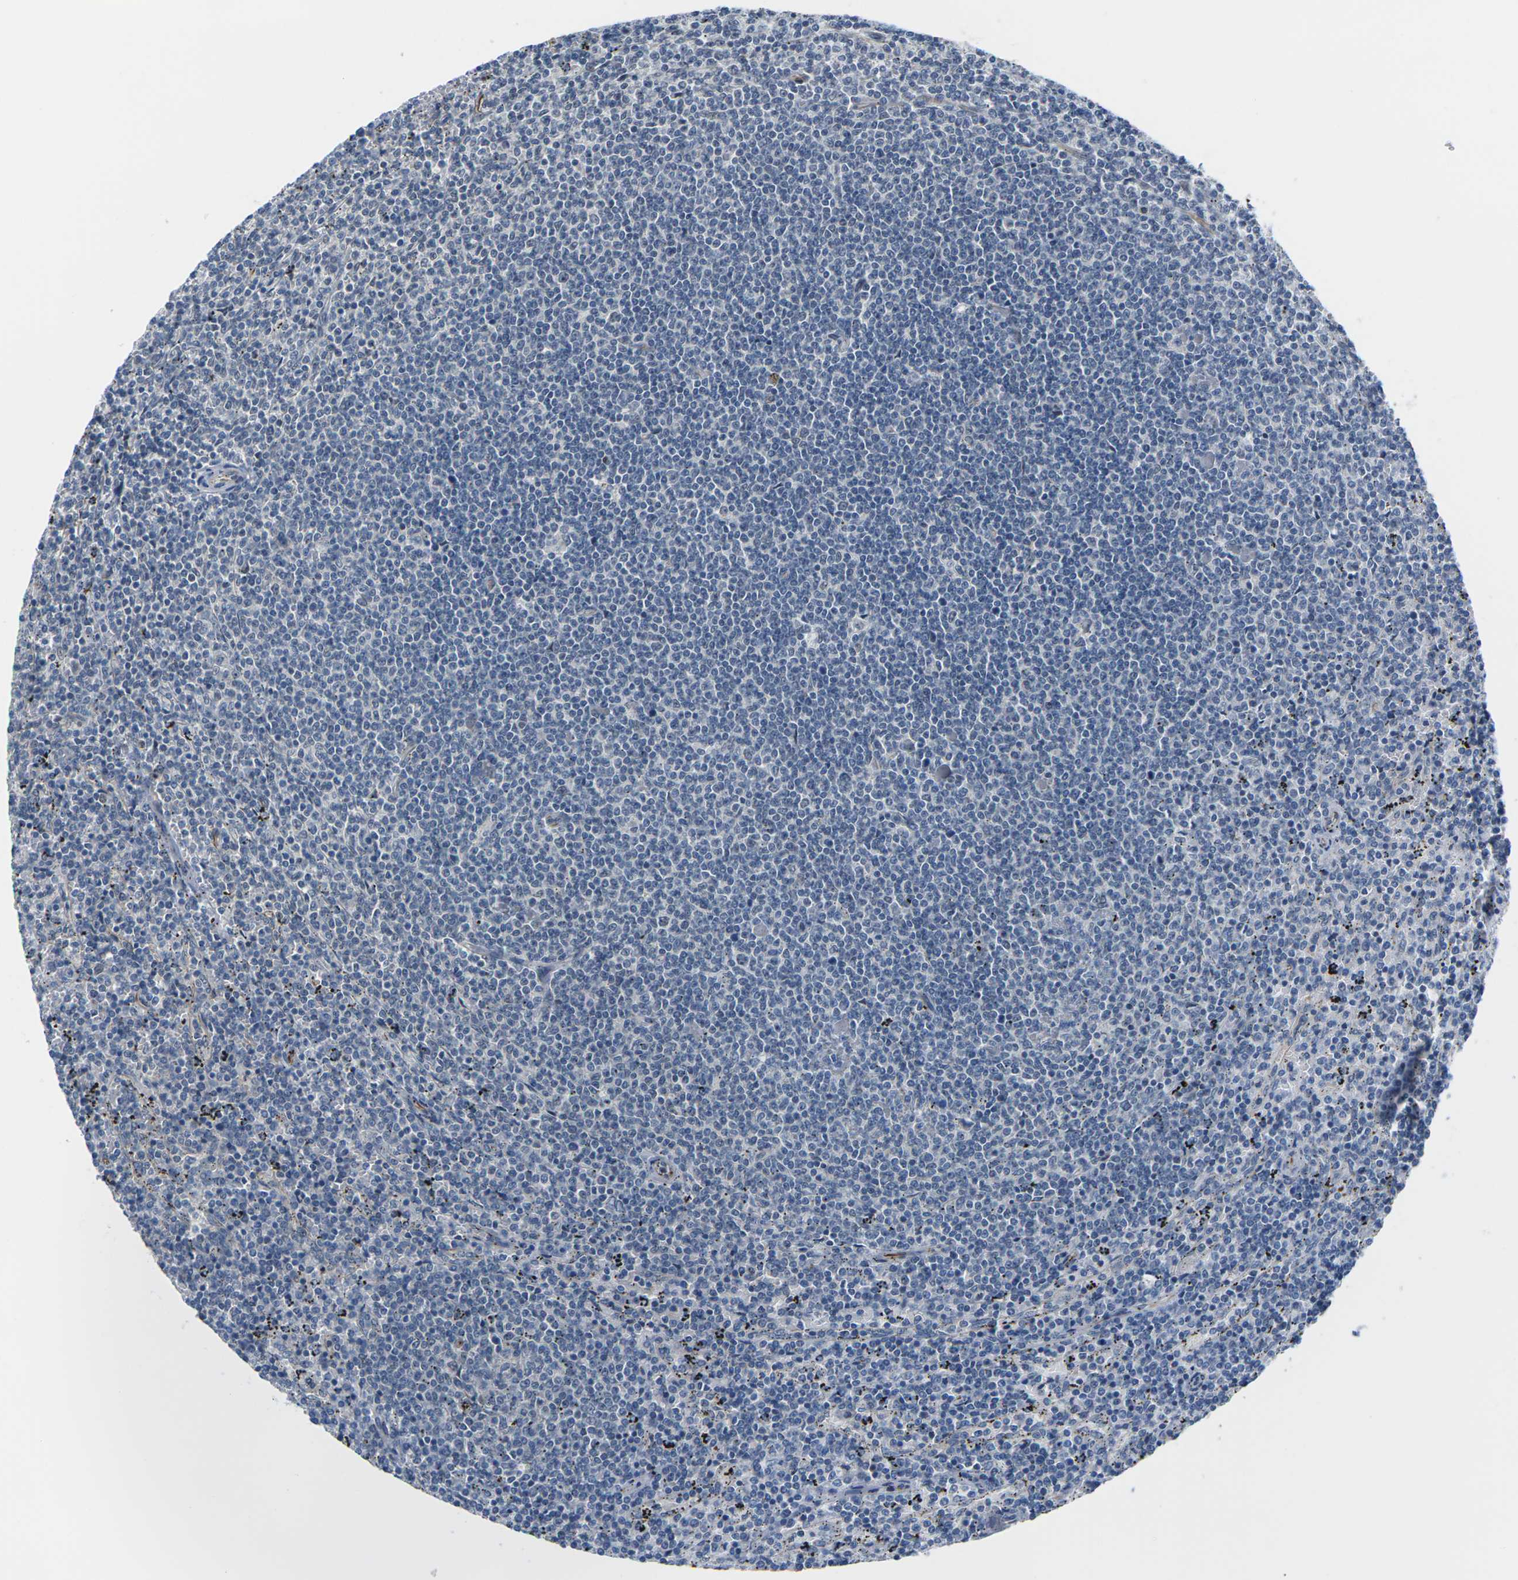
{"staining": {"intensity": "negative", "quantity": "none", "location": "none"}, "tissue": "lymphoma", "cell_type": "Tumor cells", "image_type": "cancer", "snomed": [{"axis": "morphology", "description": "Malignant lymphoma, non-Hodgkin's type, Low grade"}, {"axis": "topography", "description": "Spleen"}], "caption": "Micrograph shows no protein positivity in tumor cells of malignant lymphoma, non-Hodgkin's type (low-grade) tissue.", "gene": "PKP2", "patient": {"sex": "female", "age": 50}}